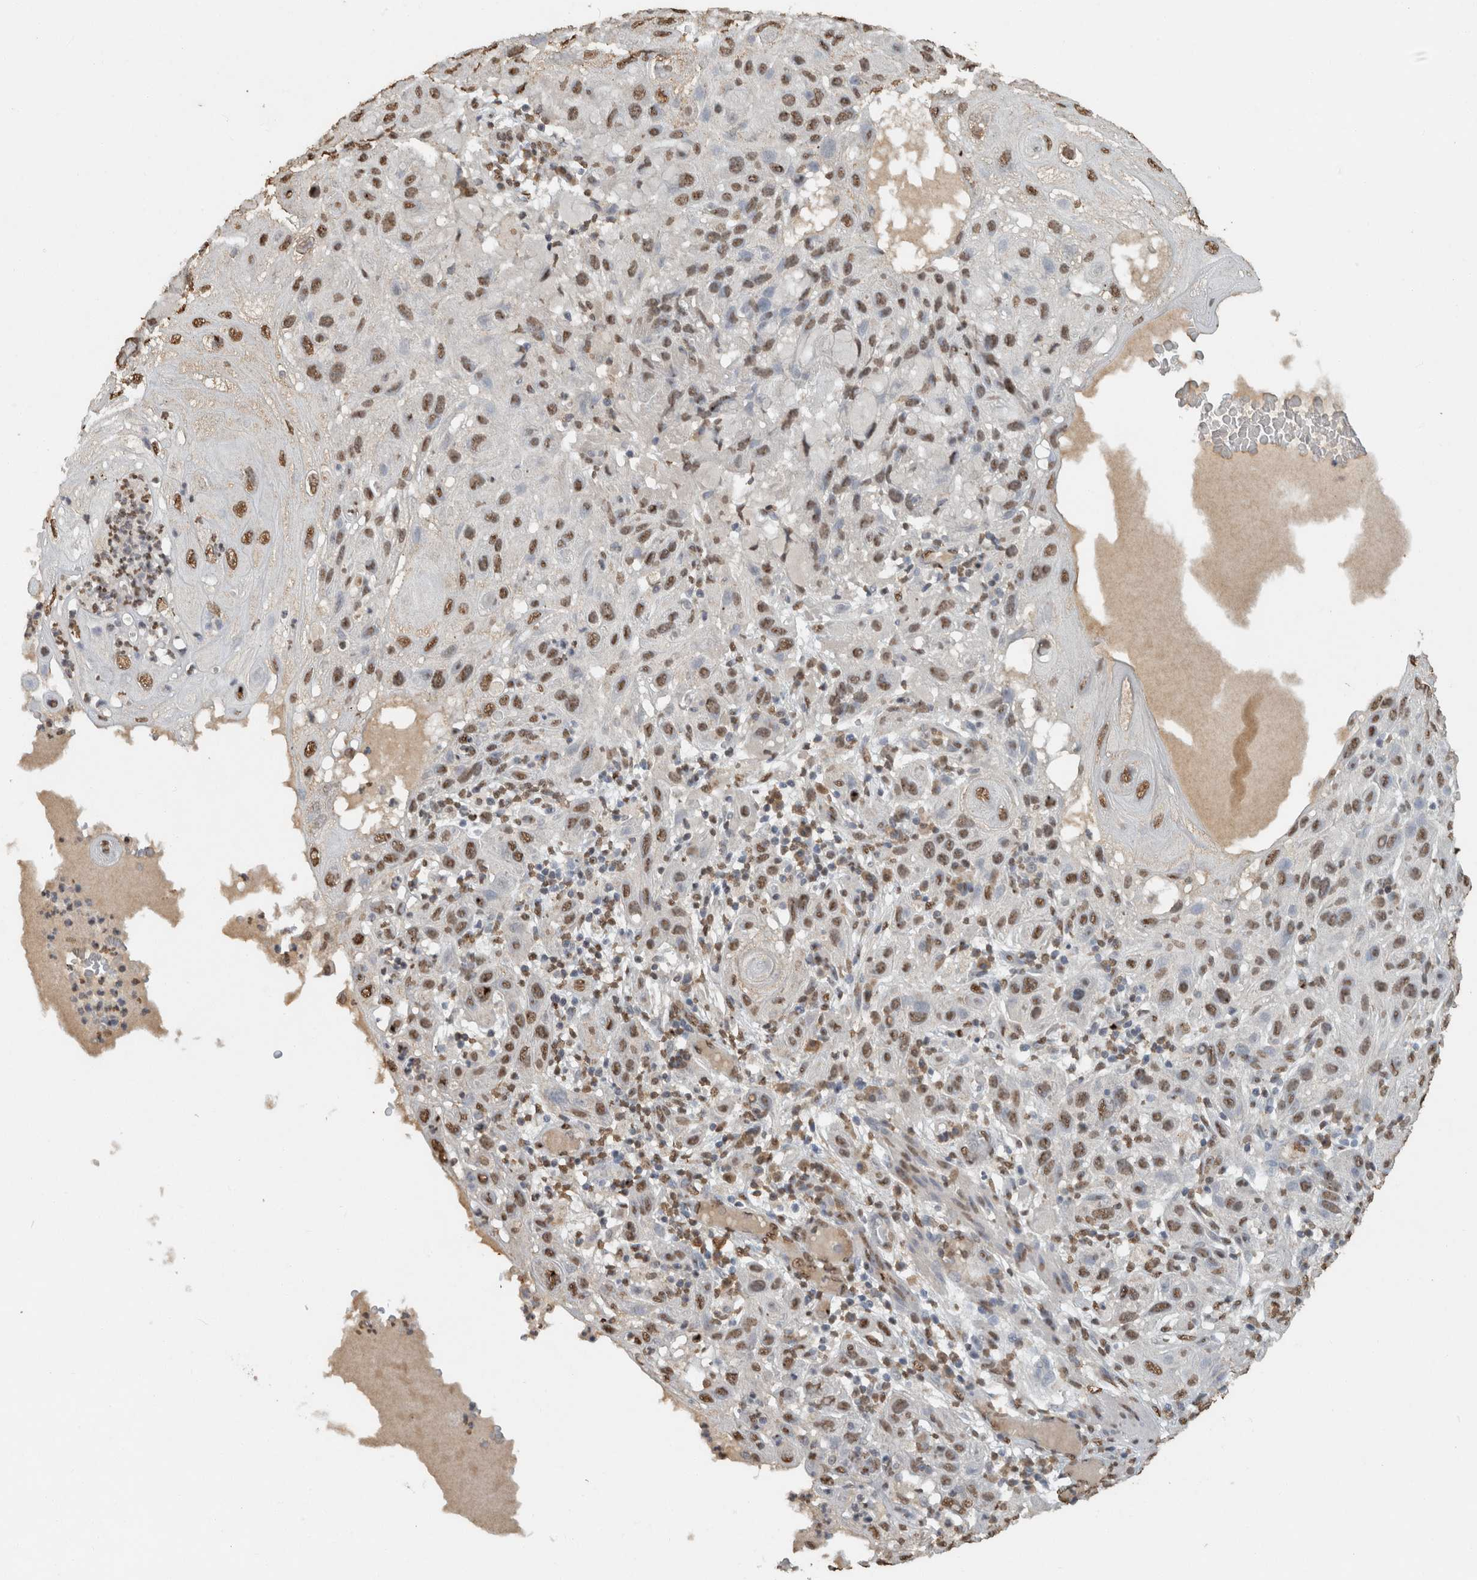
{"staining": {"intensity": "moderate", "quantity": ">75%", "location": "nuclear"}, "tissue": "skin cancer", "cell_type": "Tumor cells", "image_type": "cancer", "snomed": [{"axis": "morphology", "description": "Normal tissue, NOS"}, {"axis": "morphology", "description": "Squamous cell carcinoma, NOS"}, {"axis": "topography", "description": "Skin"}], "caption": "Protein positivity by immunohistochemistry displays moderate nuclear staining in about >75% of tumor cells in squamous cell carcinoma (skin).", "gene": "HAND2", "patient": {"sex": "female", "age": 96}}